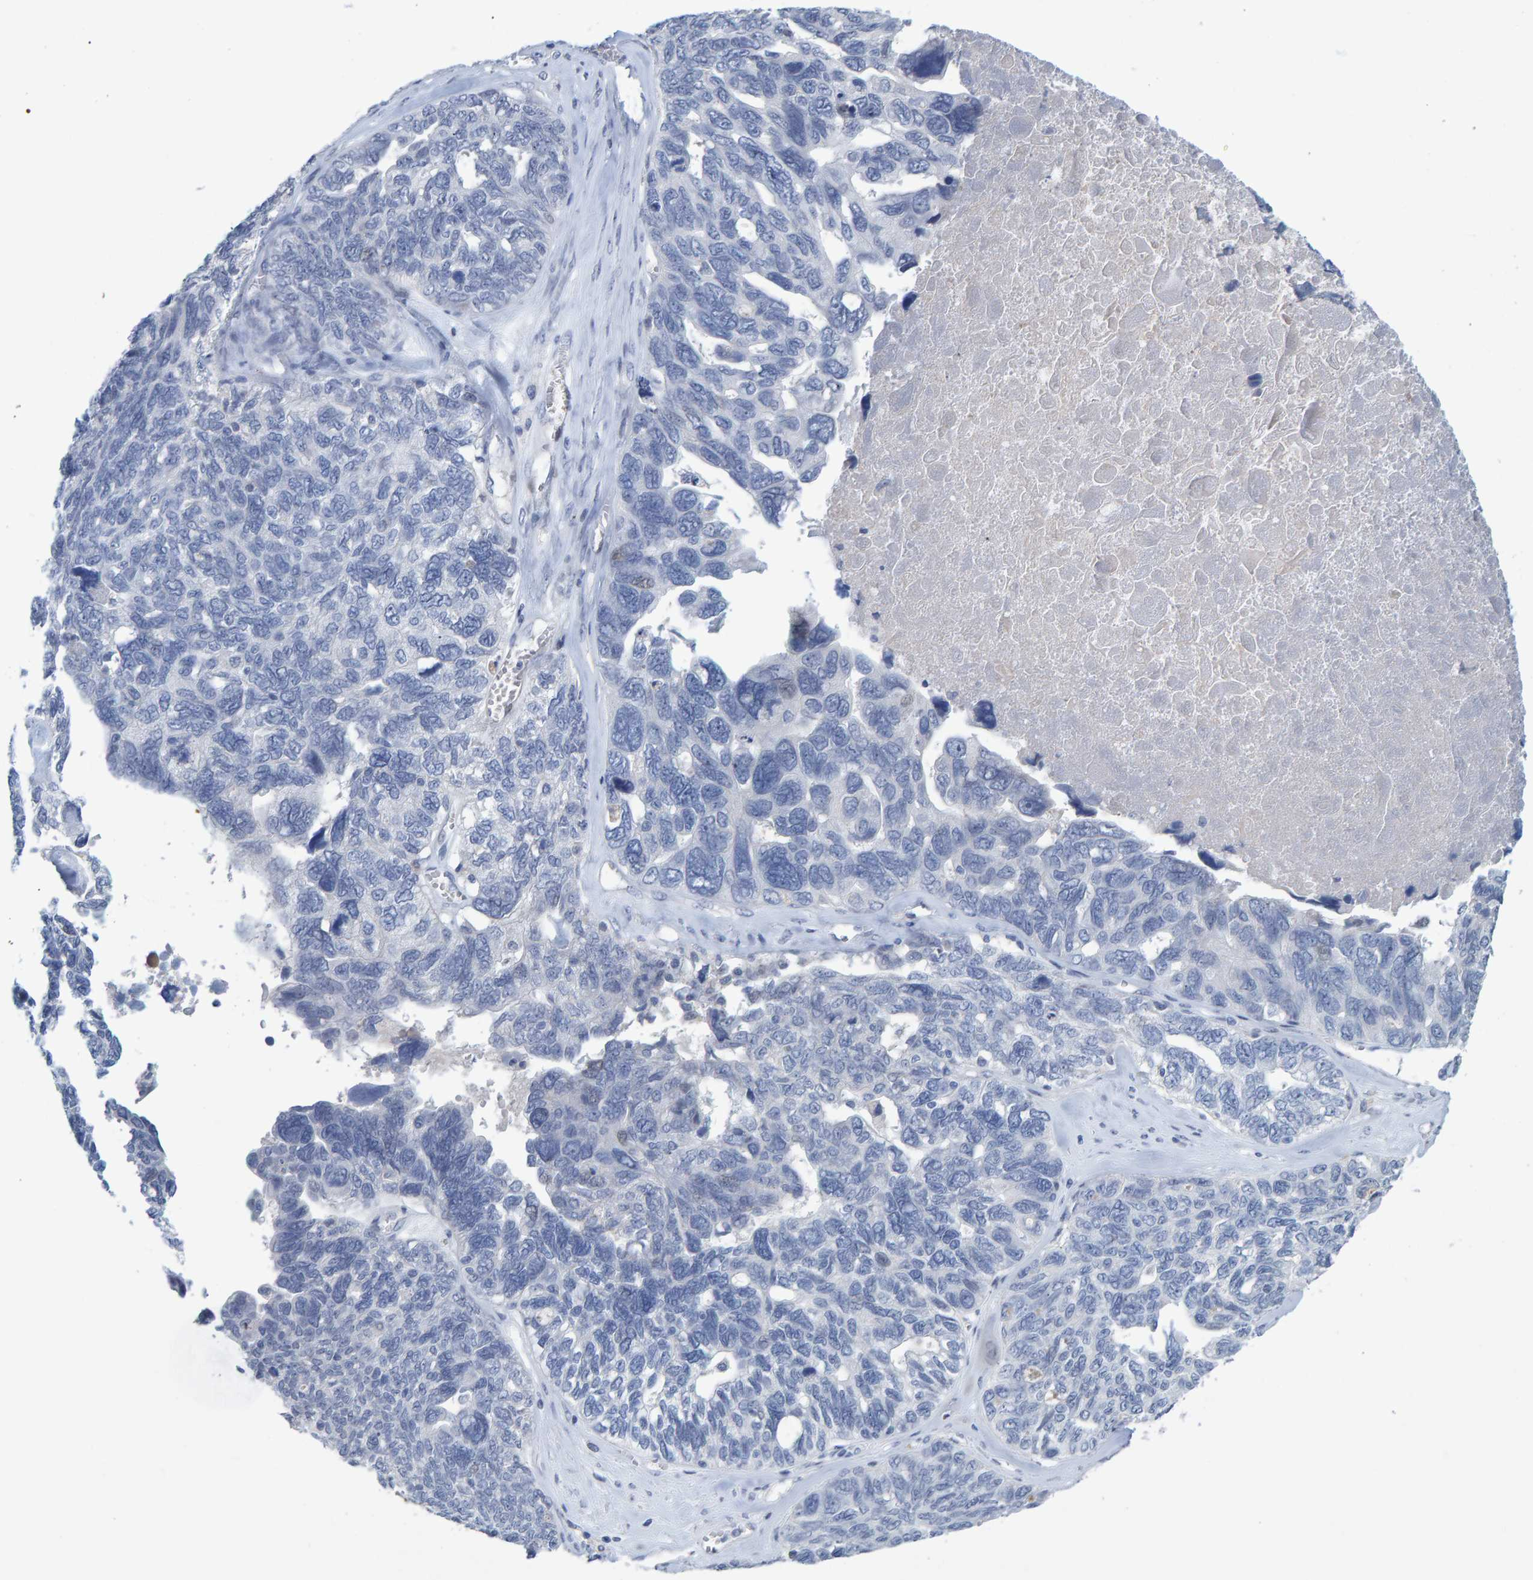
{"staining": {"intensity": "negative", "quantity": "none", "location": "none"}, "tissue": "ovarian cancer", "cell_type": "Tumor cells", "image_type": "cancer", "snomed": [{"axis": "morphology", "description": "Cystadenocarcinoma, serous, NOS"}, {"axis": "topography", "description": "Ovary"}], "caption": "IHC histopathology image of neoplastic tissue: human ovarian serous cystadenocarcinoma stained with DAB (3,3'-diaminobenzidine) reveals no significant protein staining in tumor cells.", "gene": "PROCA1", "patient": {"sex": "female", "age": 79}}